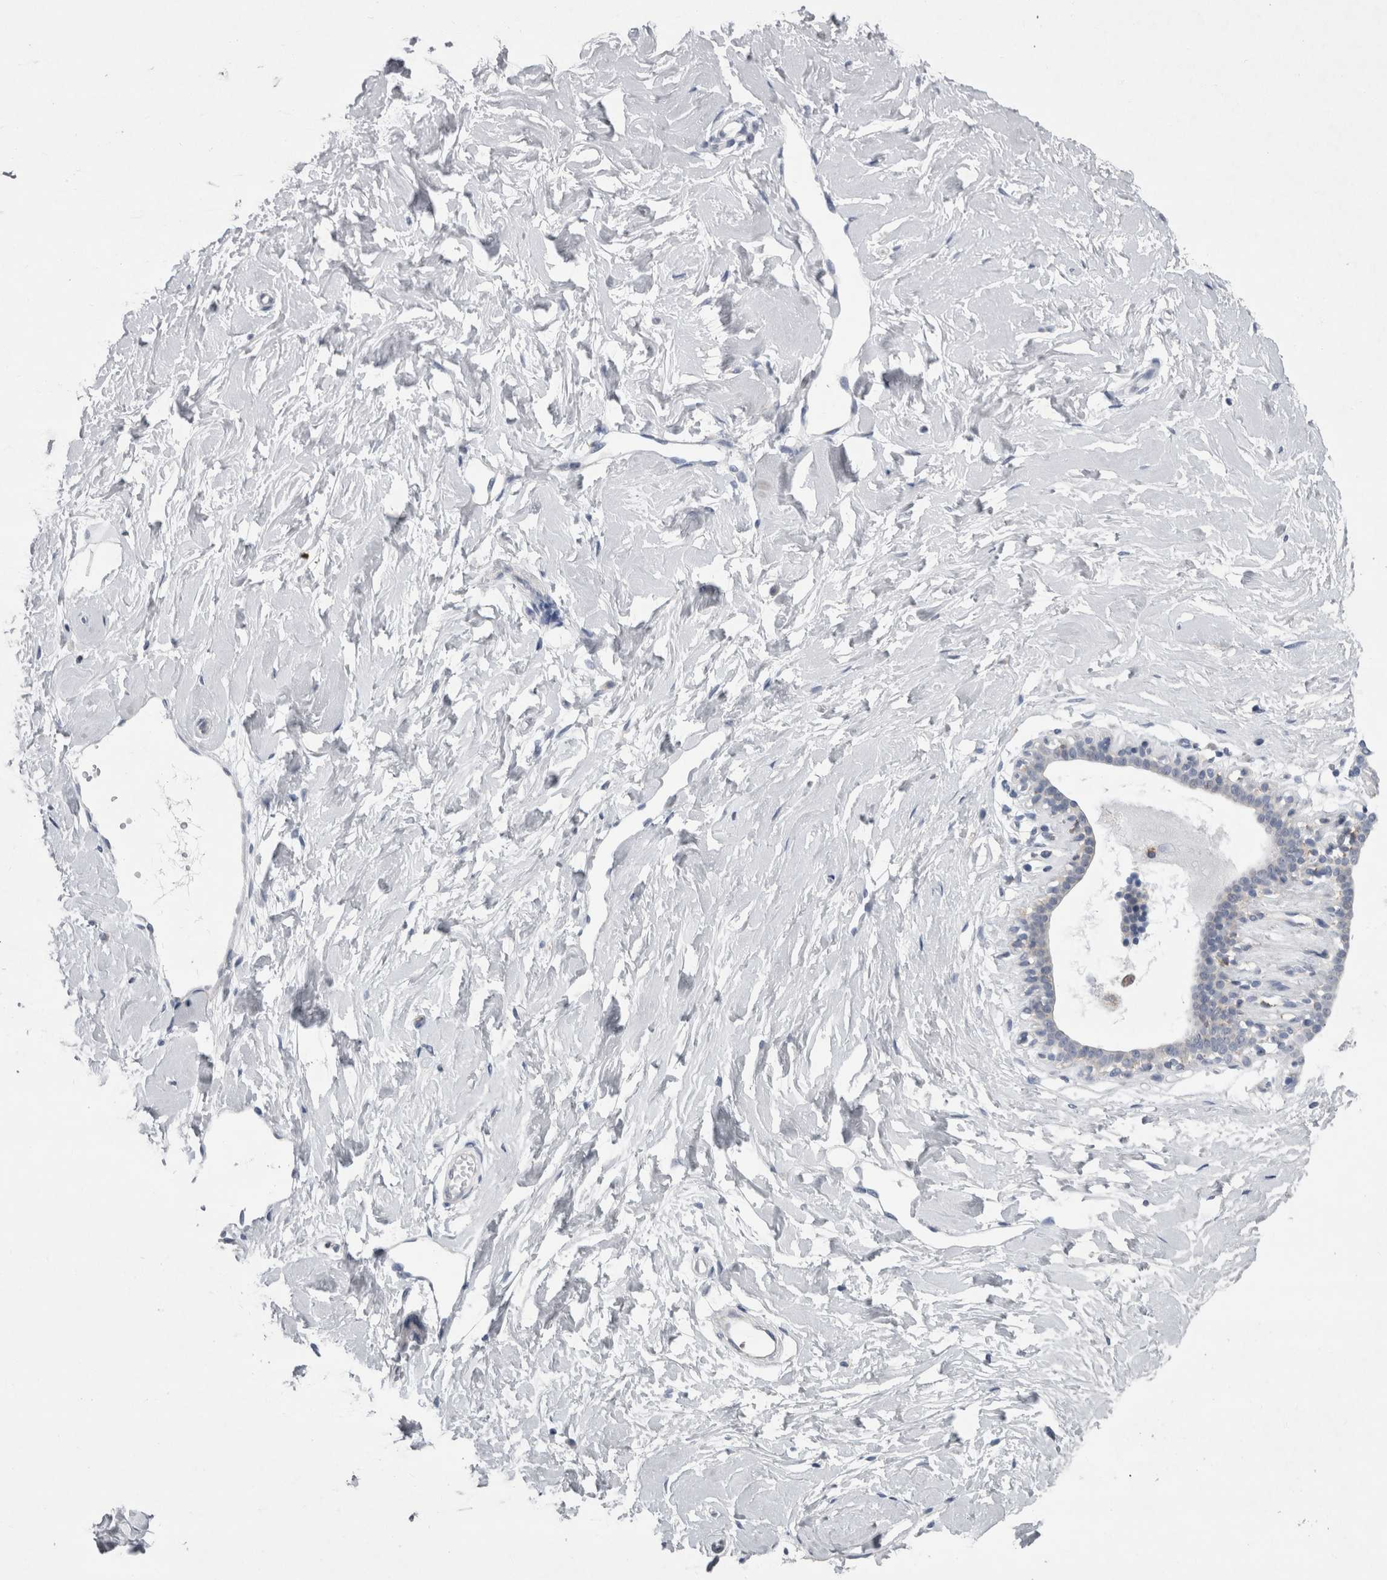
{"staining": {"intensity": "negative", "quantity": "none", "location": "none"}, "tissue": "breast", "cell_type": "Adipocytes", "image_type": "normal", "snomed": [{"axis": "morphology", "description": "Normal tissue, NOS"}, {"axis": "morphology", "description": "Adenoma, NOS"}, {"axis": "topography", "description": "Breast"}], "caption": "DAB (3,3'-diaminobenzidine) immunohistochemical staining of normal human breast demonstrates no significant positivity in adipocytes. (DAB (3,3'-diaminobenzidine) immunohistochemistry (IHC) visualized using brightfield microscopy, high magnification).", "gene": "AGMAT", "patient": {"sex": "female", "age": 23}}